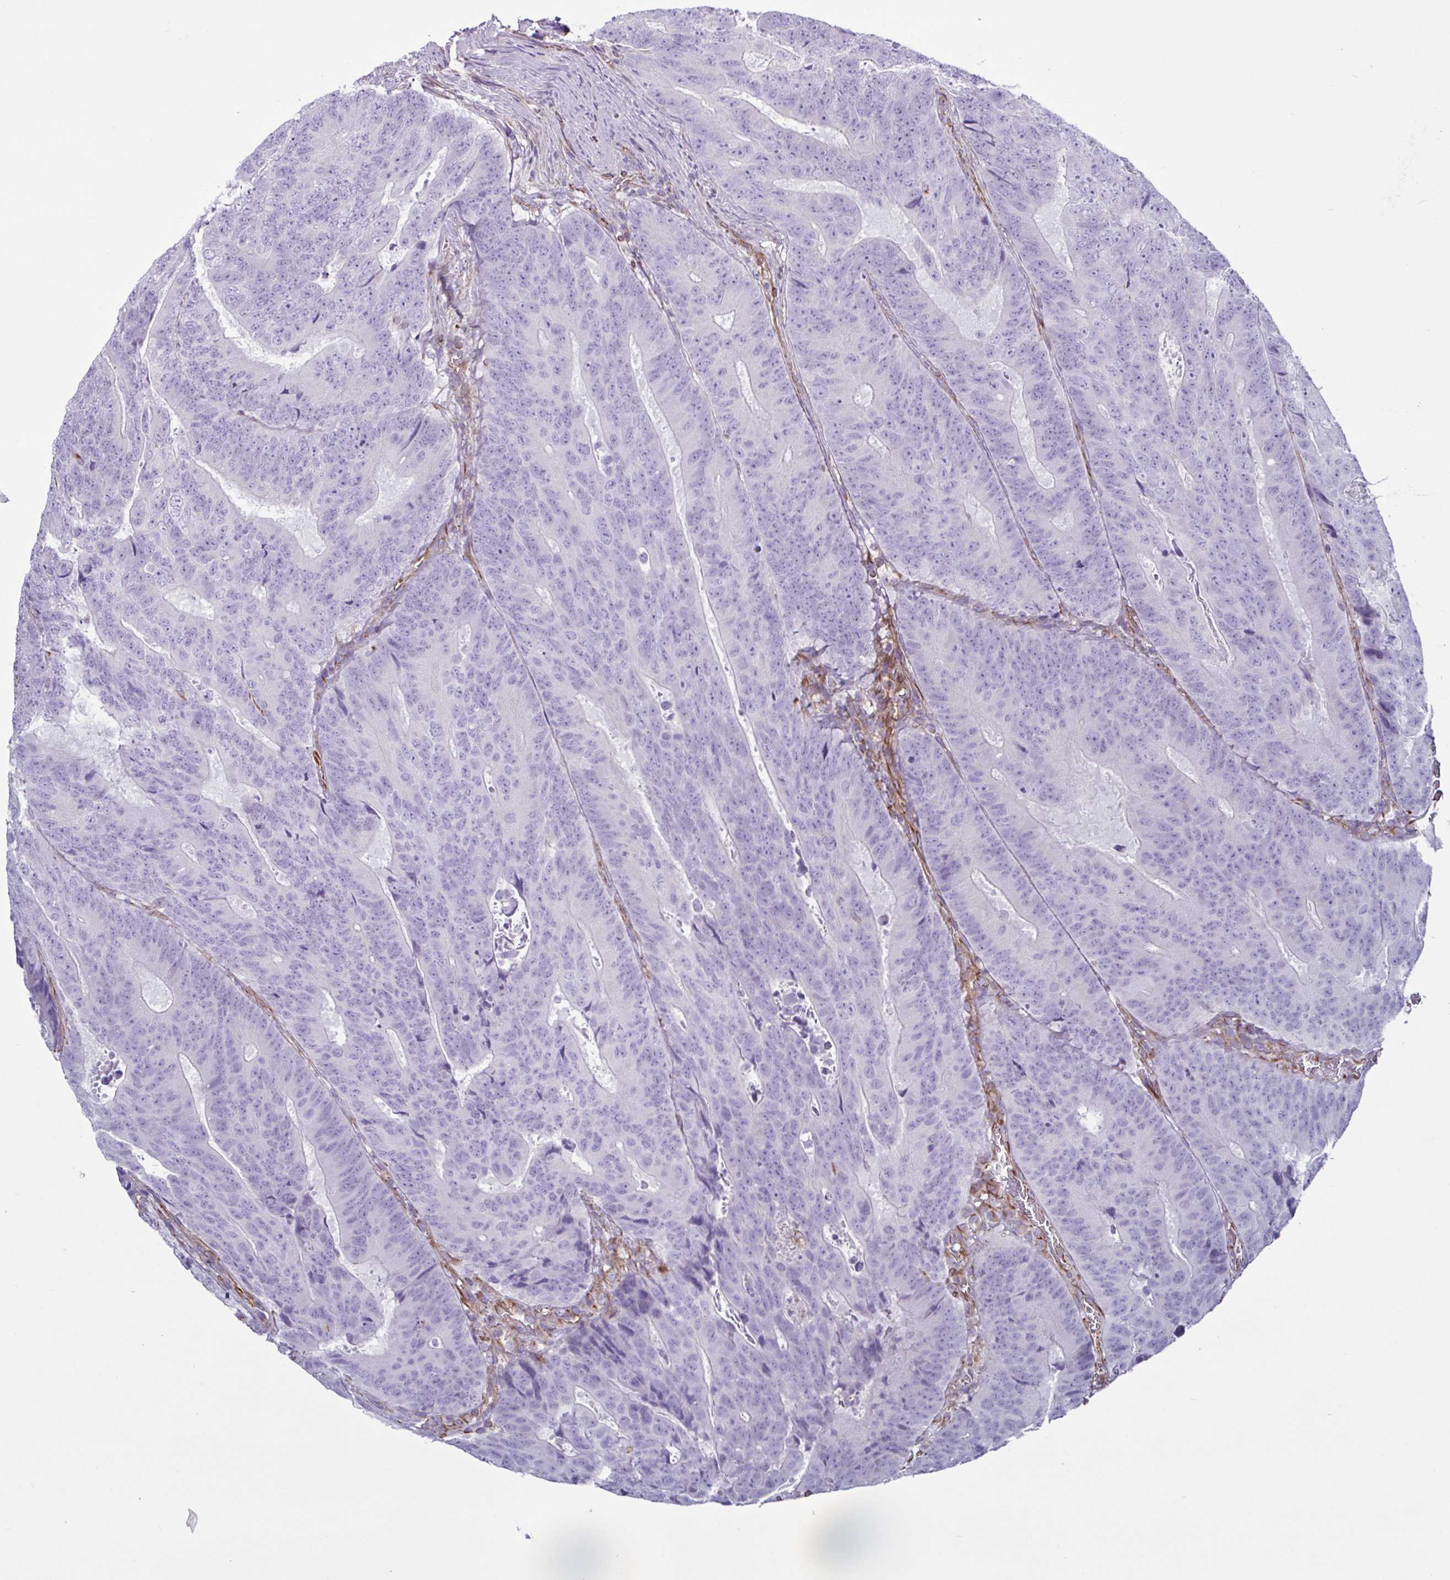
{"staining": {"intensity": "negative", "quantity": "none", "location": "none"}, "tissue": "colorectal cancer", "cell_type": "Tumor cells", "image_type": "cancer", "snomed": [{"axis": "morphology", "description": "Adenocarcinoma, NOS"}, {"axis": "topography", "description": "Colon"}], "caption": "The micrograph exhibits no staining of tumor cells in colorectal adenocarcinoma.", "gene": "TMEM86B", "patient": {"sex": "female", "age": 48}}